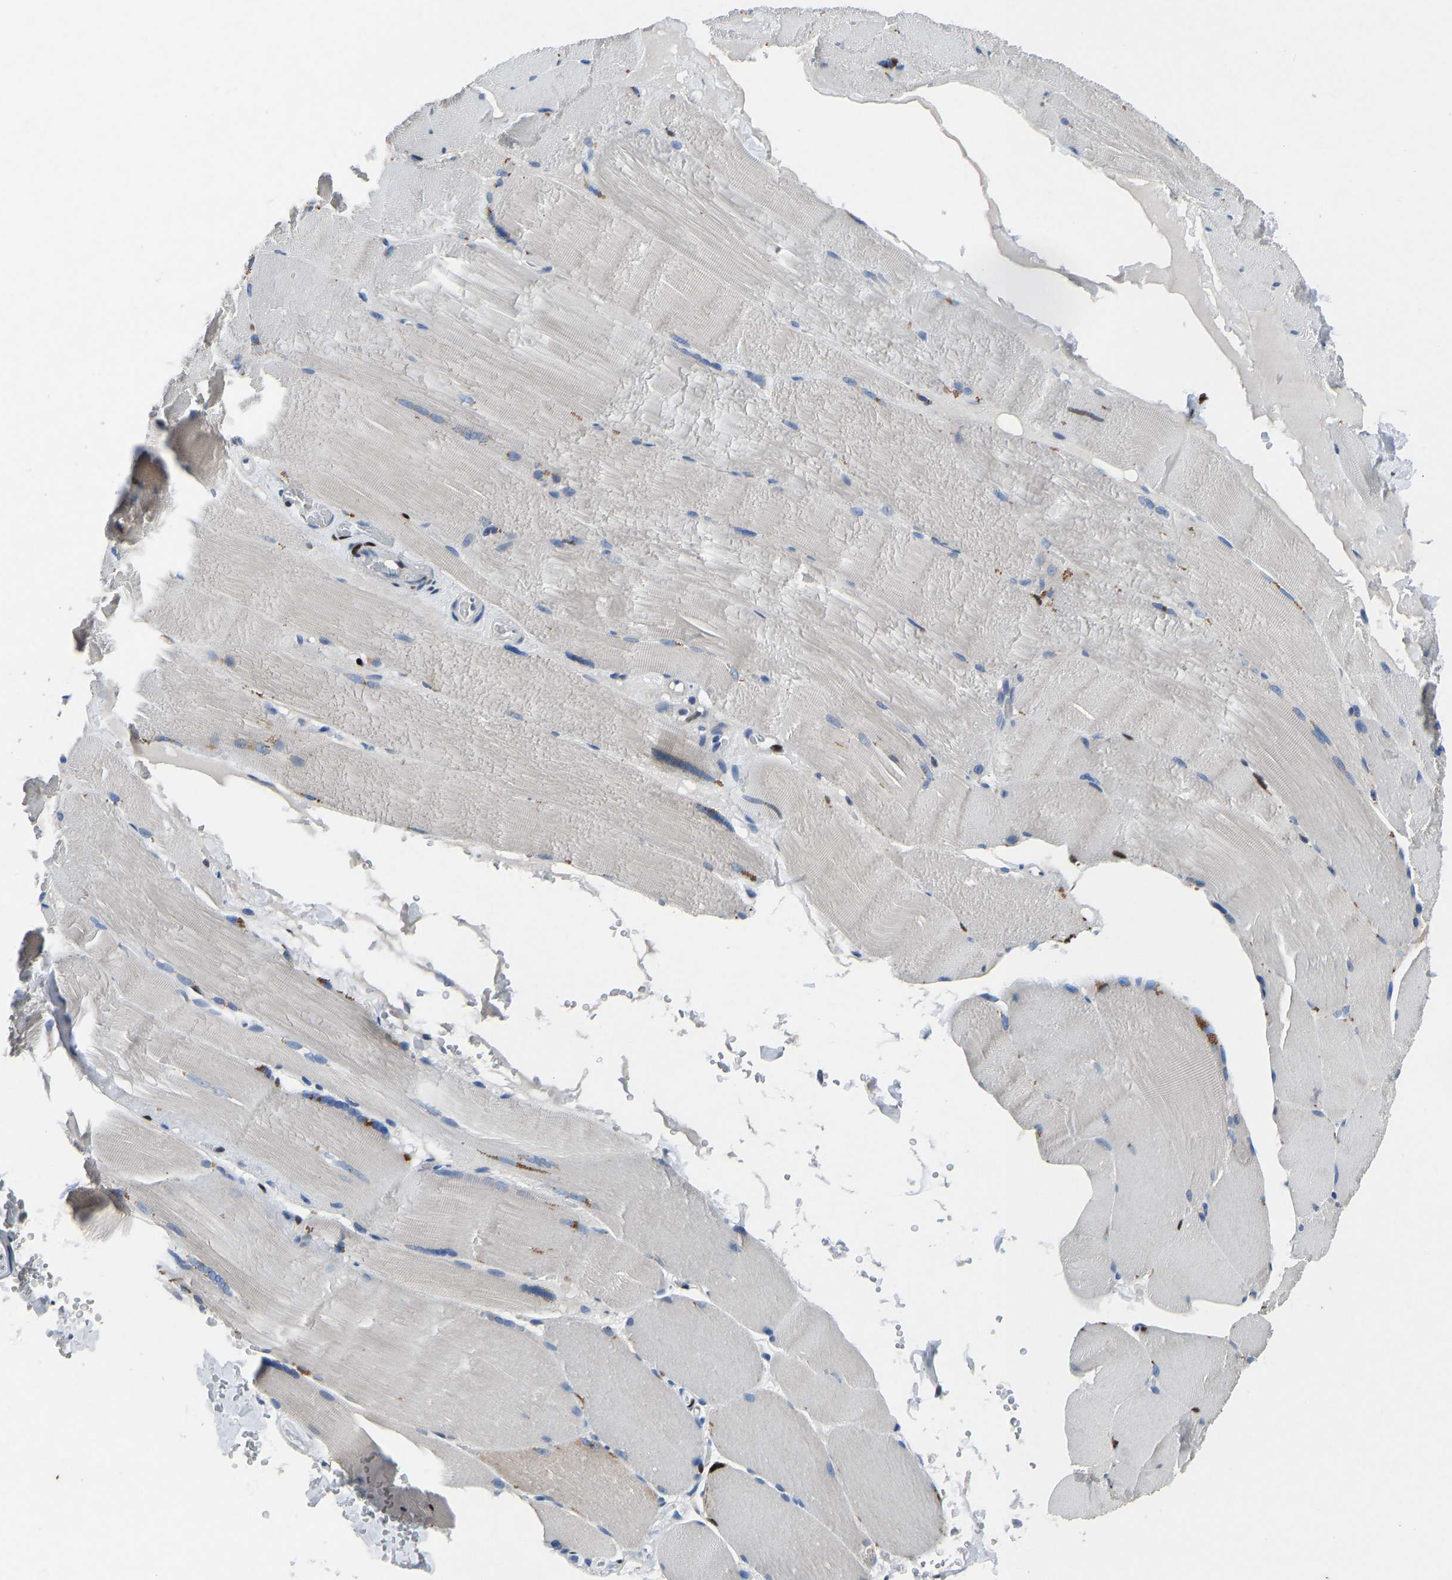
{"staining": {"intensity": "moderate", "quantity": "<25%", "location": "cytoplasmic/membranous,nuclear"}, "tissue": "skeletal muscle", "cell_type": "Myocytes", "image_type": "normal", "snomed": [{"axis": "morphology", "description": "Normal tissue, NOS"}, {"axis": "topography", "description": "Skin"}, {"axis": "topography", "description": "Skeletal muscle"}], "caption": "IHC staining of benign skeletal muscle, which shows low levels of moderate cytoplasmic/membranous,nuclear positivity in about <25% of myocytes indicating moderate cytoplasmic/membranous,nuclear protein expression. The staining was performed using DAB (brown) for protein detection and nuclei were counterstained in hematoxylin (blue).", "gene": "EGR1", "patient": {"sex": "male", "age": 83}}